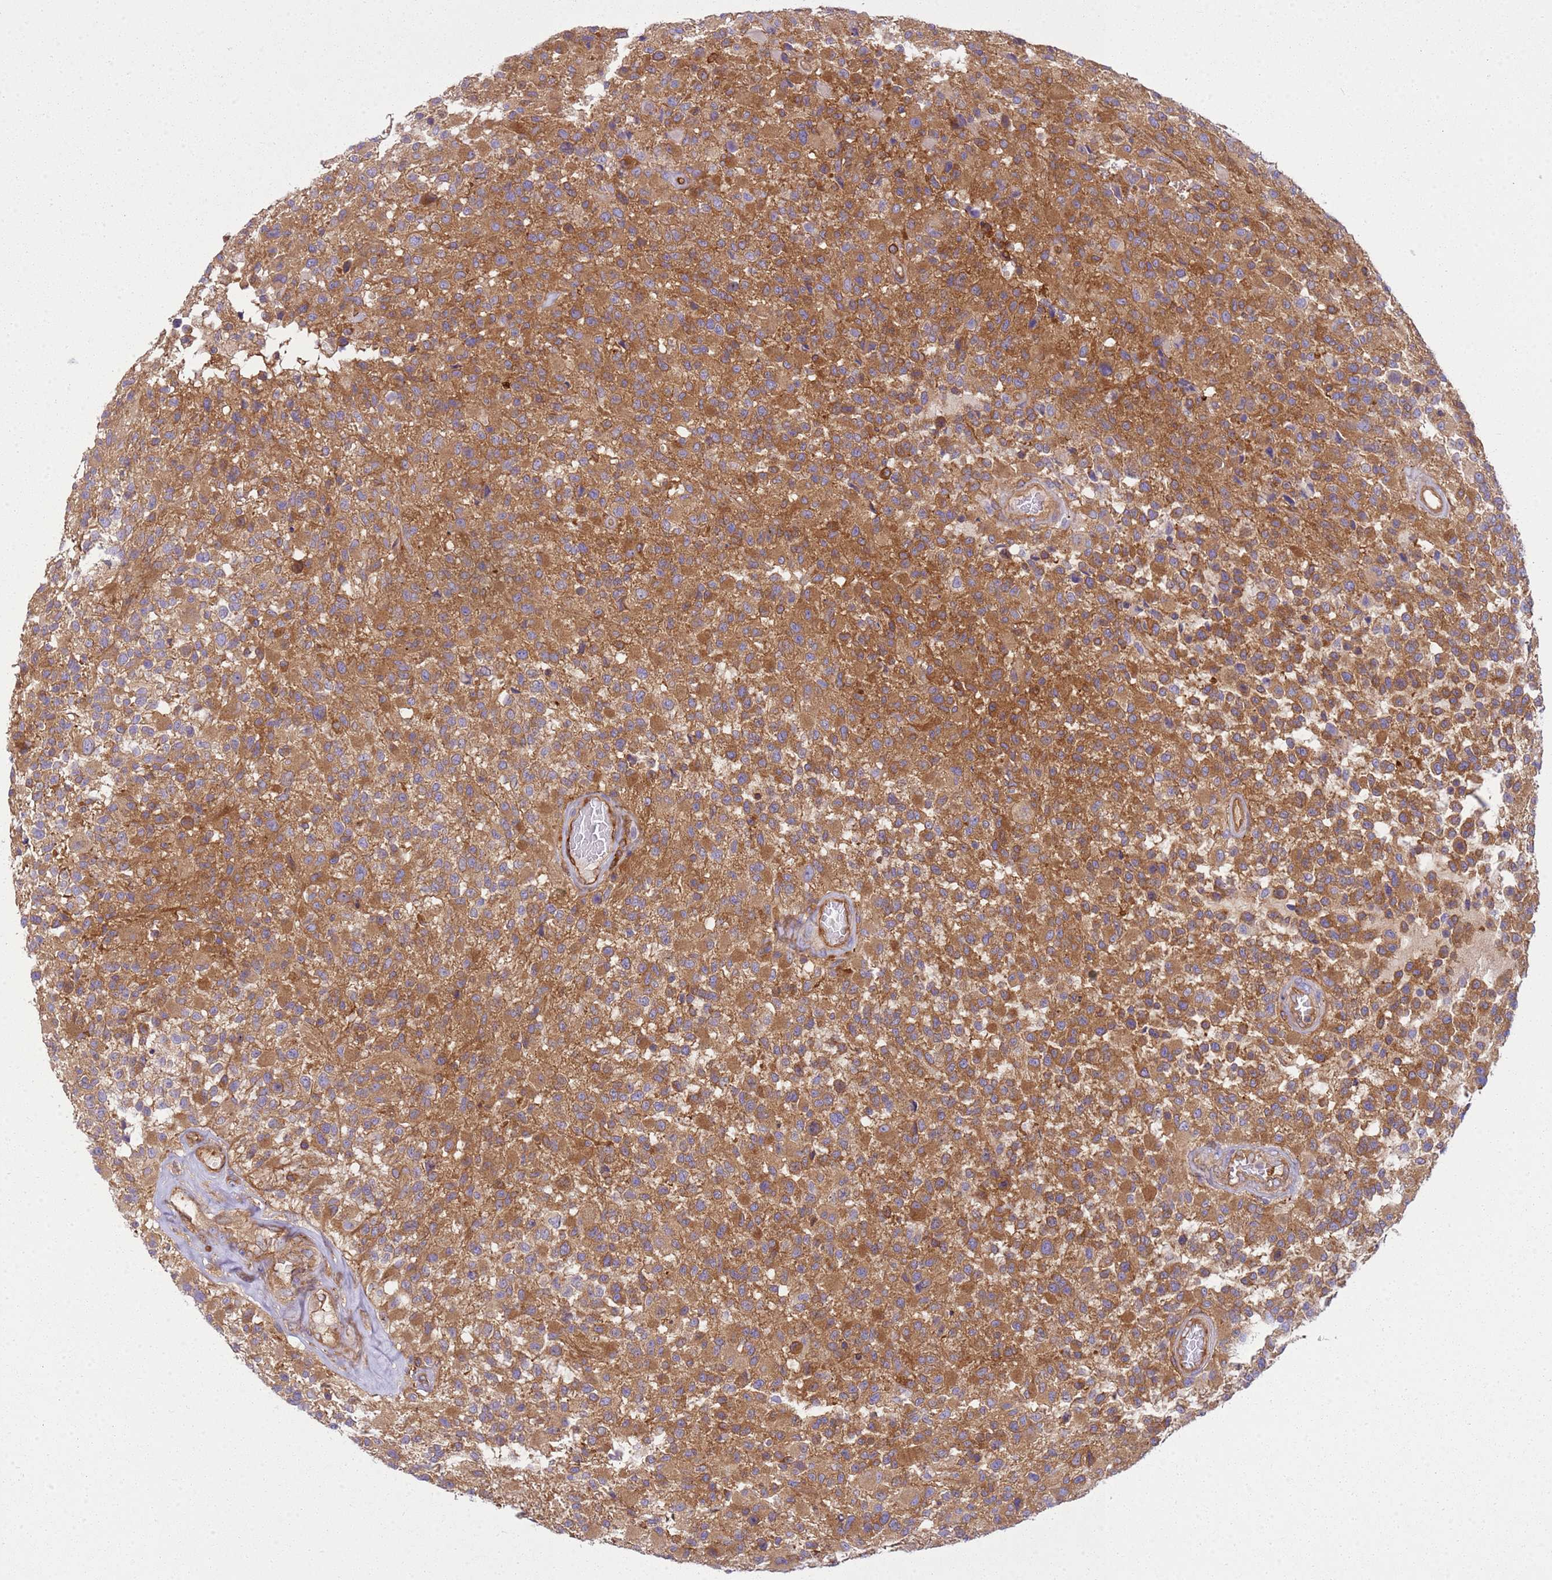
{"staining": {"intensity": "moderate", "quantity": ">75%", "location": "cytoplasmic/membranous"}, "tissue": "glioma", "cell_type": "Tumor cells", "image_type": "cancer", "snomed": [{"axis": "morphology", "description": "Glioma, malignant, High grade"}, {"axis": "morphology", "description": "Glioblastoma, NOS"}, {"axis": "topography", "description": "Brain"}], "caption": "Human malignant glioma (high-grade) stained with a brown dye displays moderate cytoplasmic/membranous positive expression in approximately >75% of tumor cells.", "gene": "SNX21", "patient": {"sex": "male", "age": 60}}